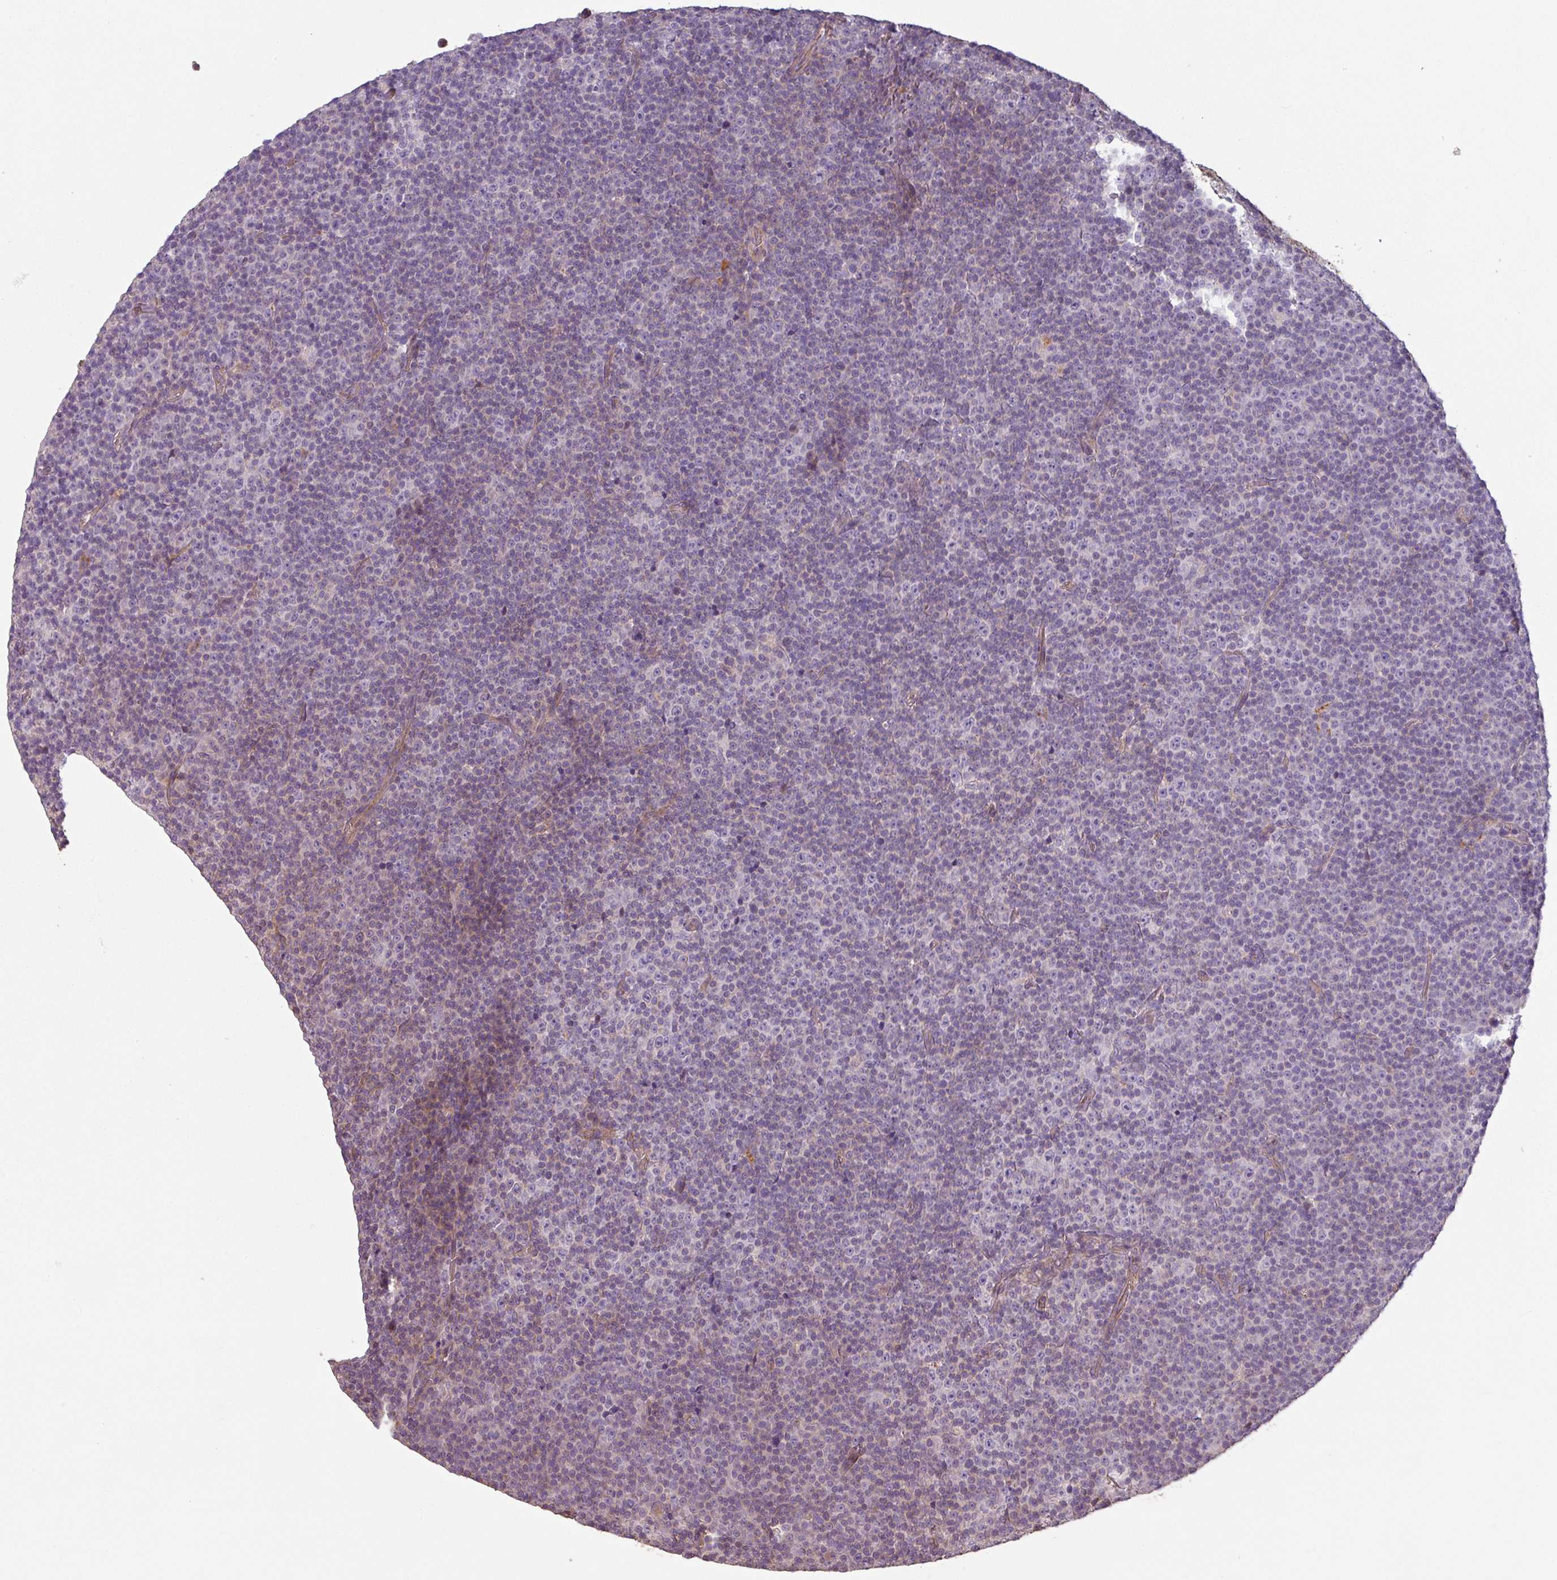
{"staining": {"intensity": "negative", "quantity": "none", "location": "none"}, "tissue": "lymphoma", "cell_type": "Tumor cells", "image_type": "cancer", "snomed": [{"axis": "morphology", "description": "Malignant lymphoma, non-Hodgkin's type, Low grade"}, {"axis": "topography", "description": "Lymph node"}], "caption": "High magnification brightfield microscopy of lymphoma stained with DAB (3,3'-diaminobenzidine) (brown) and counterstained with hematoxylin (blue): tumor cells show no significant positivity.", "gene": "NHSL2", "patient": {"sex": "female", "age": 67}}